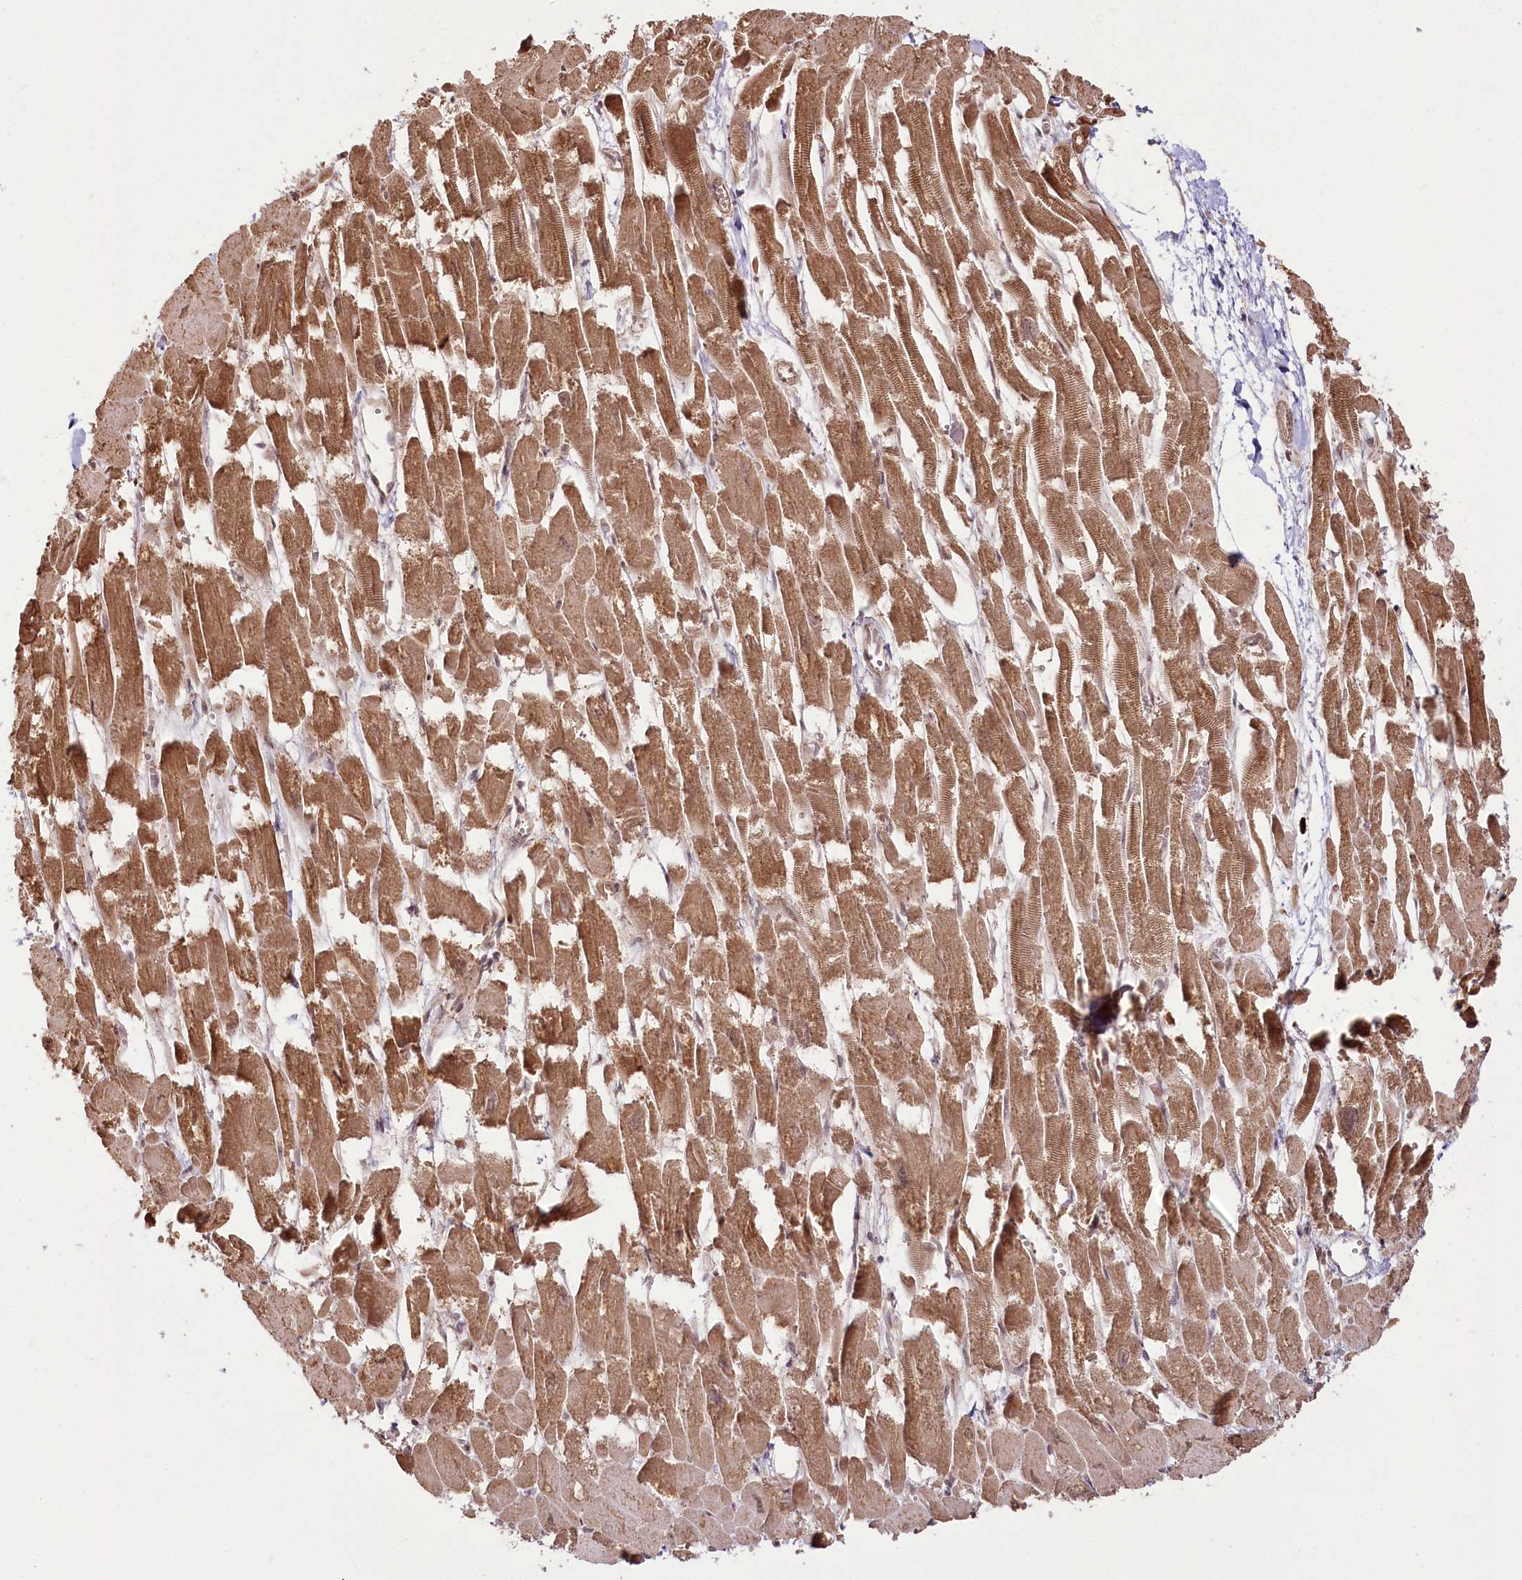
{"staining": {"intensity": "moderate", "quantity": ">75%", "location": "cytoplasmic/membranous"}, "tissue": "heart muscle", "cell_type": "Cardiomyocytes", "image_type": "normal", "snomed": [{"axis": "morphology", "description": "Normal tissue, NOS"}, {"axis": "topography", "description": "Heart"}], "caption": "This is a micrograph of immunohistochemistry (IHC) staining of unremarkable heart muscle, which shows moderate positivity in the cytoplasmic/membranous of cardiomyocytes.", "gene": "R3HDM2", "patient": {"sex": "male", "age": 54}}